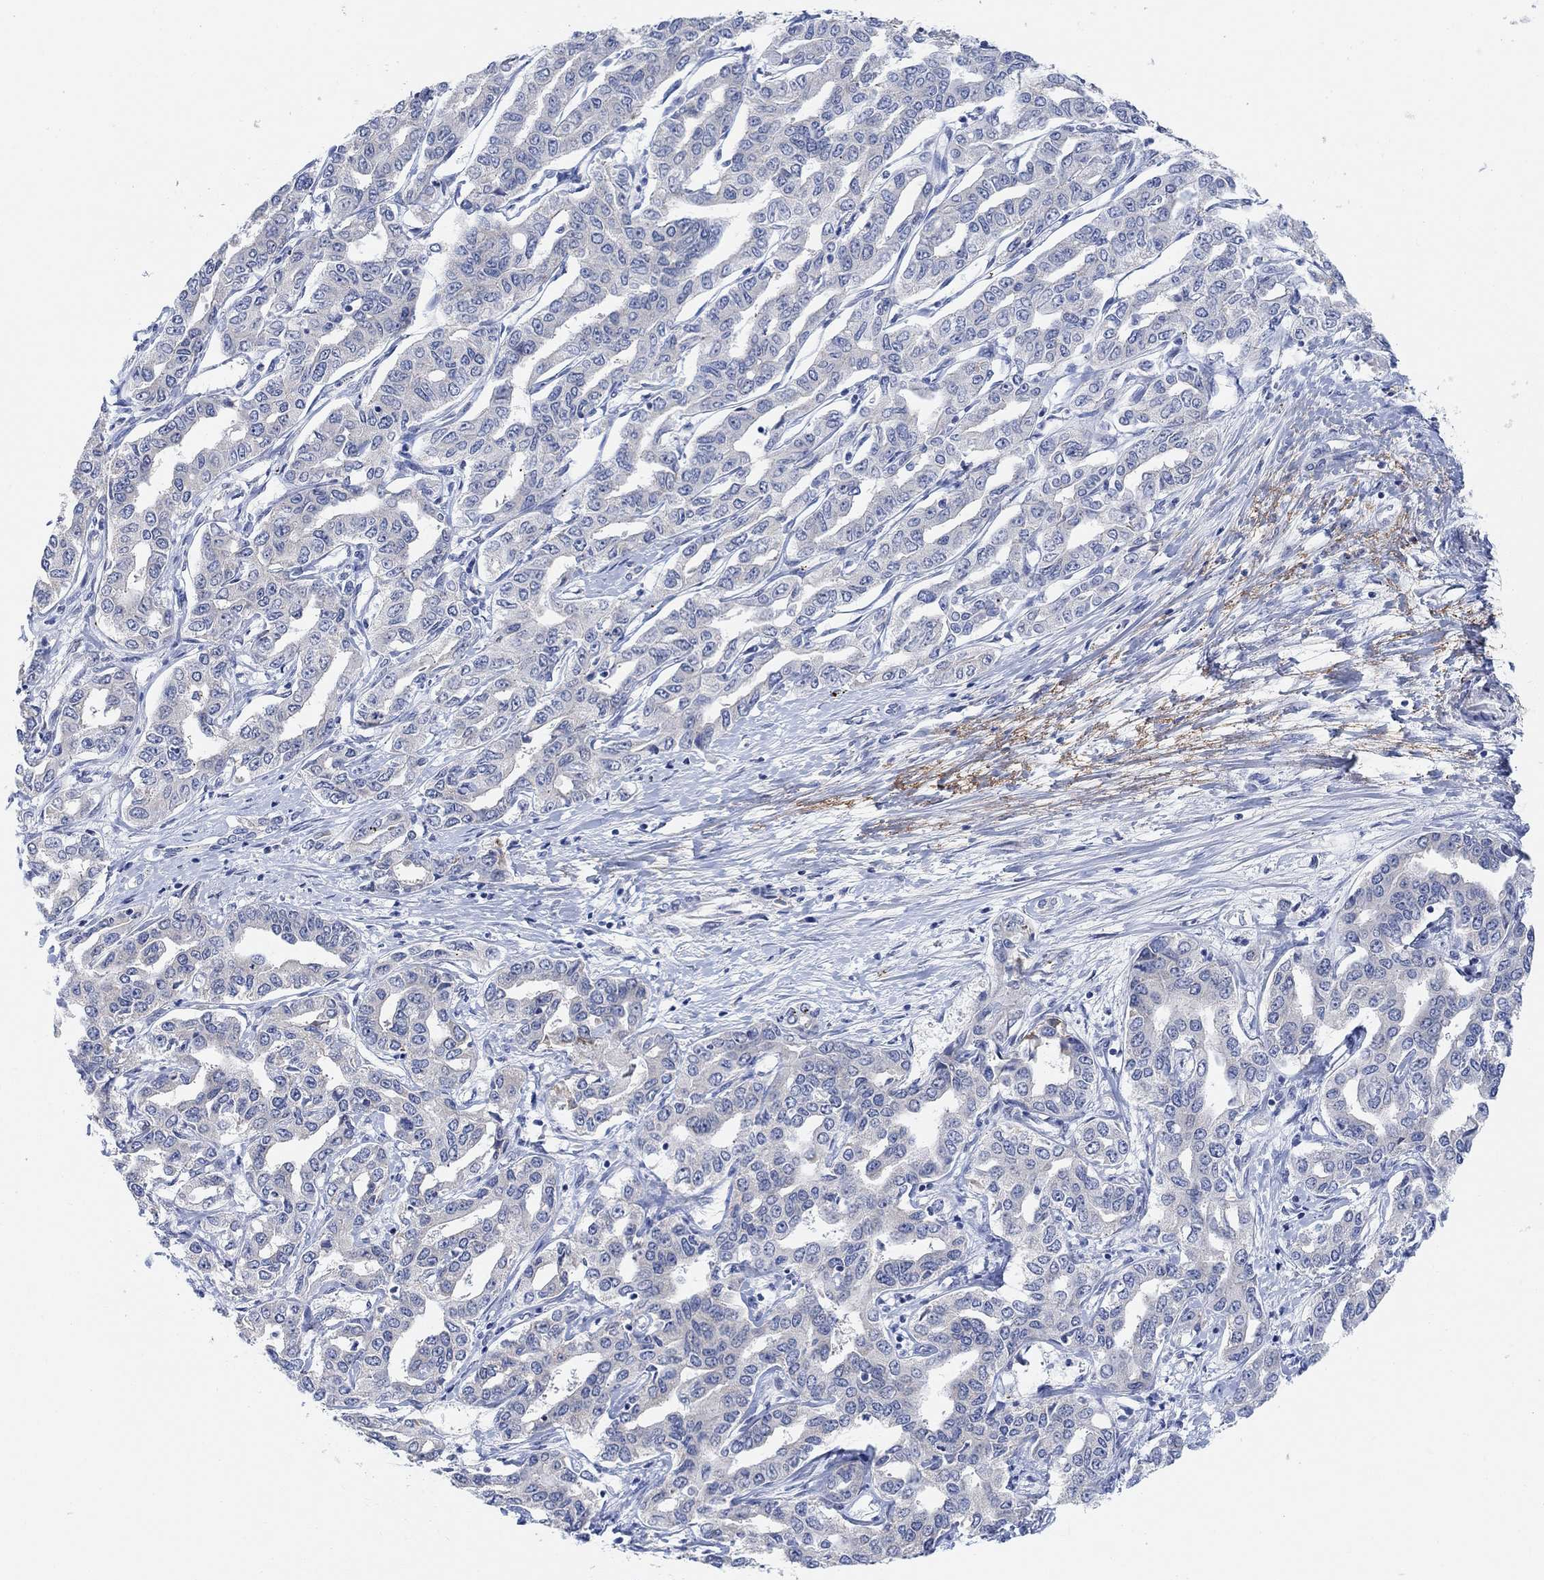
{"staining": {"intensity": "negative", "quantity": "none", "location": "none"}, "tissue": "liver cancer", "cell_type": "Tumor cells", "image_type": "cancer", "snomed": [{"axis": "morphology", "description": "Cholangiocarcinoma"}, {"axis": "topography", "description": "Liver"}], "caption": "Immunohistochemistry (IHC) of cholangiocarcinoma (liver) shows no expression in tumor cells. (Brightfield microscopy of DAB (3,3'-diaminobenzidine) immunohistochemistry (IHC) at high magnification).", "gene": "RIMS1", "patient": {"sex": "male", "age": 59}}